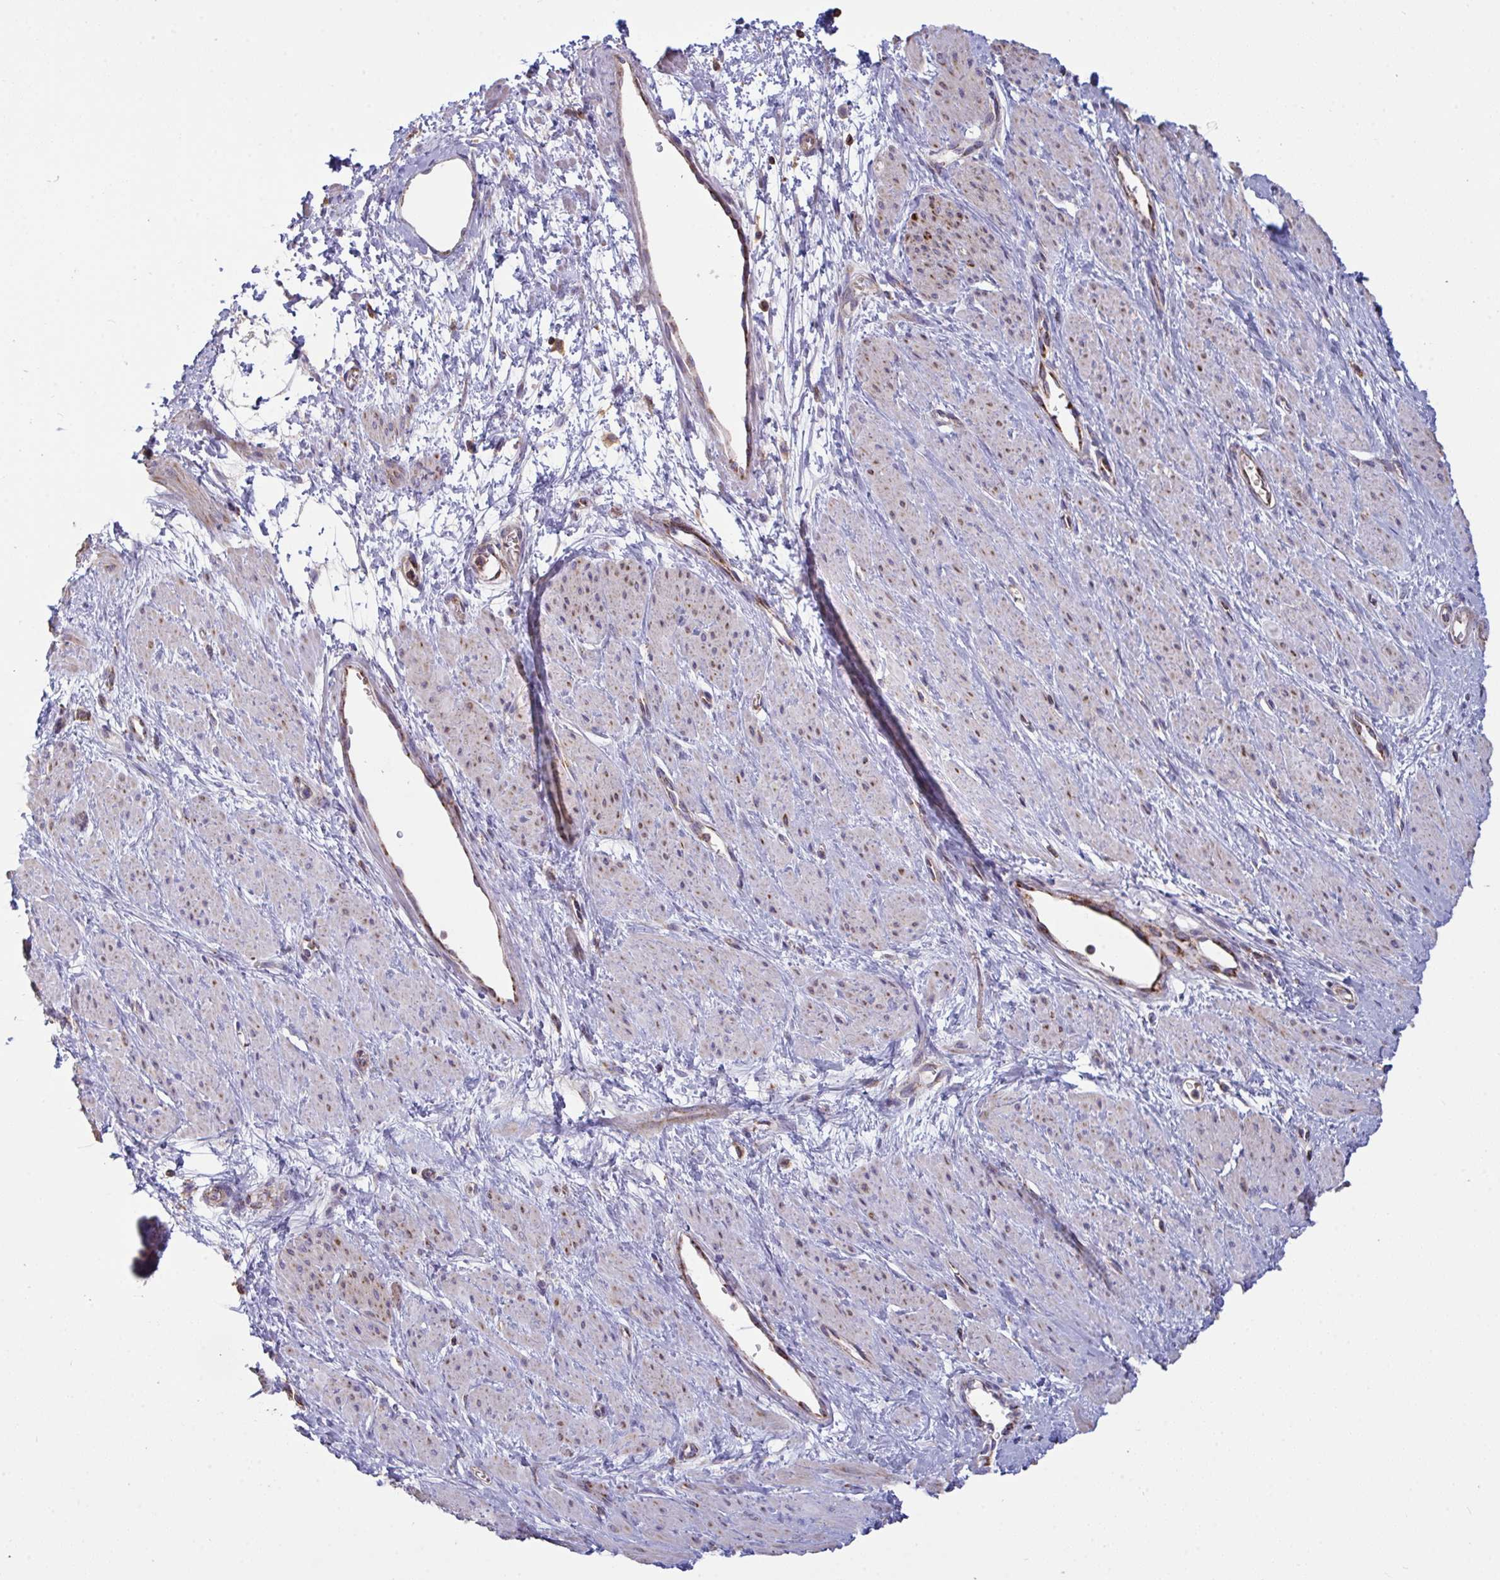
{"staining": {"intensity": "weak", "quantity": "25%-75%", "location": "cytoplasmic/membranous"}, "tissue": "smooth muscle", "cell_type": "Smooth muscle cells", "image_type": "normal", "snomed": [{"axis": "morphology", "description": "Normal tissue, NOS"}, {"axis": "topography", "description": "Smooth muscle"}, {"axis": "topography", "description": "Uterus"}], "caption": "This histopathology image displays immunohistochemistry (IHC) staining of benign human smooth muscle, with low weak cytoplasmic/membranous positivity in about 25%-75% of smooth muscle cells.", "gene": "MICOS10", "patient": {"sex": "female", "age": 39}}